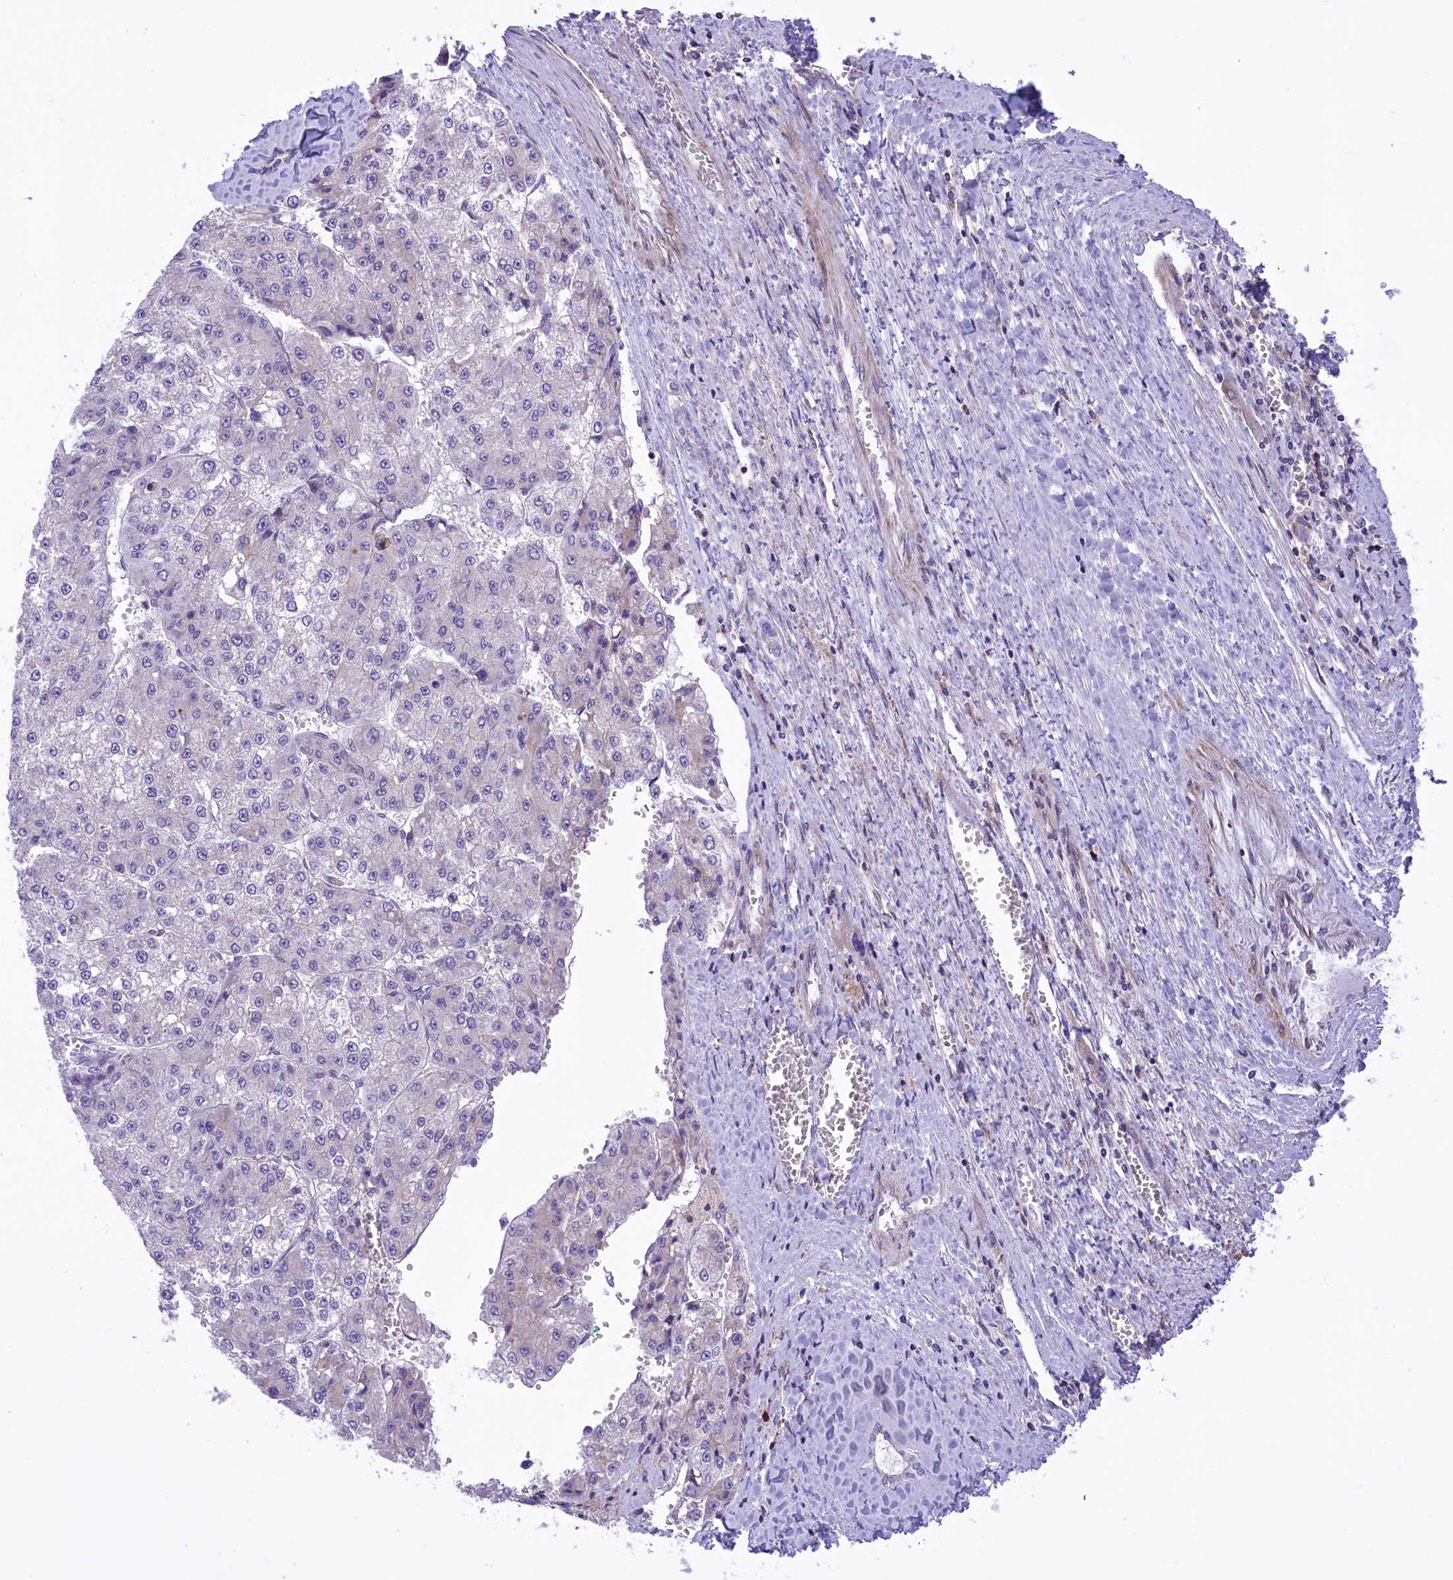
{"staining": {"intensity": "negative", "quantity": "none", "location": "none"}, "tissue": "liver cancer", "cell_type": "Tumor cells", "image_type": "cancer", "snomed": [{"axis": "morphology", "description": "Carcinoma, Hepatocellular, NOS"}, {"axis": "topography", "description": "Liver"}], "caption": "Immunohistochemical staining of human liver cancer (hepatocellular carcinoma) reveals no significant positivity in tumor cells.", "gene": "CORO7-PAM16", "patient": {"sex": "female", "age": 73}}